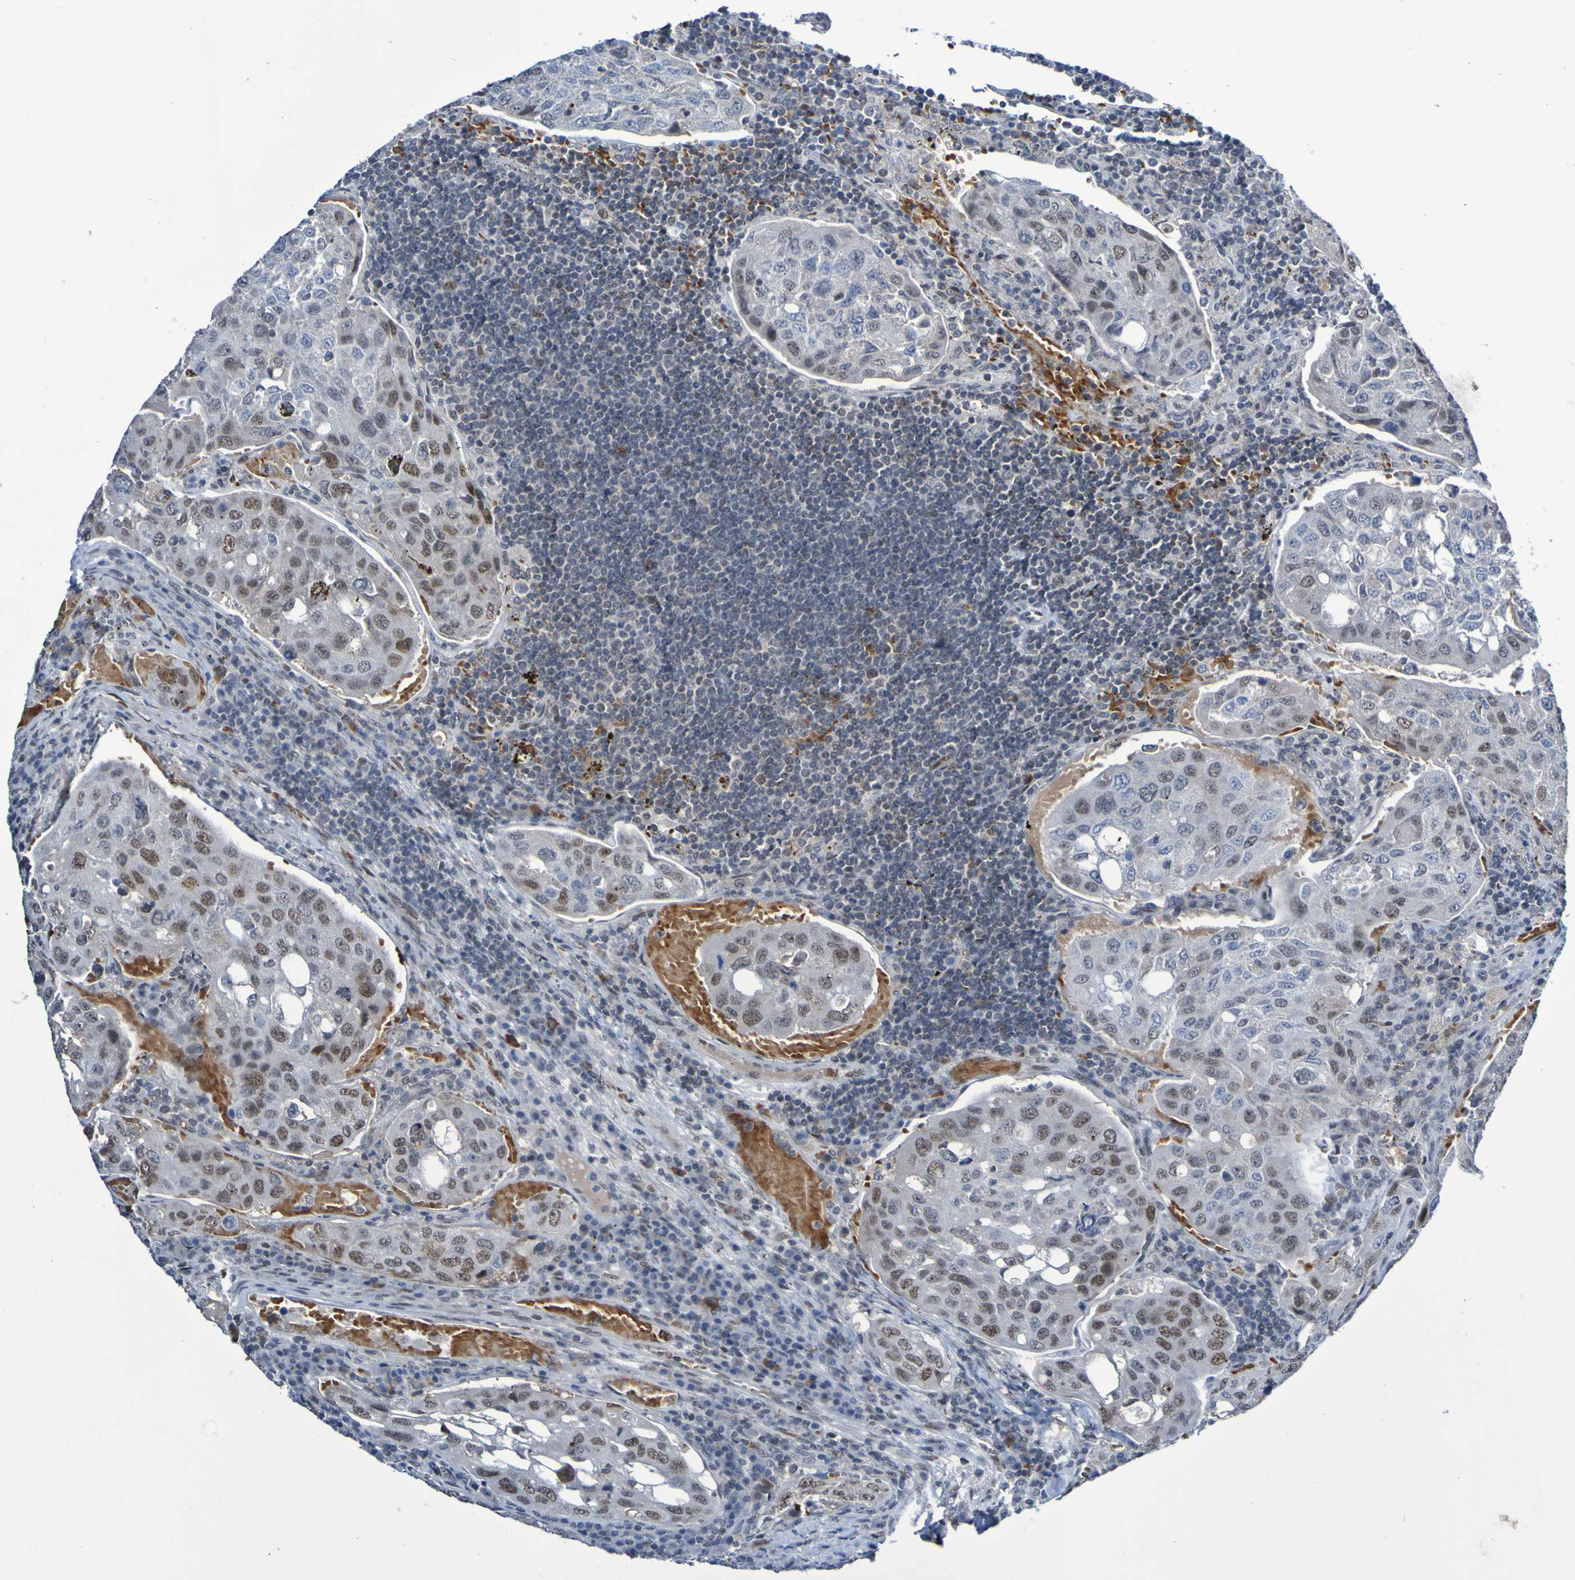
{"staining": {"intensity": "moderate", "quantity": "25%-75%", "location": "nuclear"}, "tissue": "urothelial cancer", "cell_type": "Tumor cells", "image_type": "cancer", "snomed": [{"axis": "morphology", "description": "Urothelial carcinoma, High grade"}, {"axis": "topography", "description": "Lymph node"}, {"axis": "topography", "description": "Urinary bladder"}], "caption": "Brown immunohistochemical staining in human urothelial cancer exhibits moderate nuclear expression in approximately 25%-75% of tumor cells.", "gene": "PCGF1", "patient": {"sex": "male", "age": 51}}